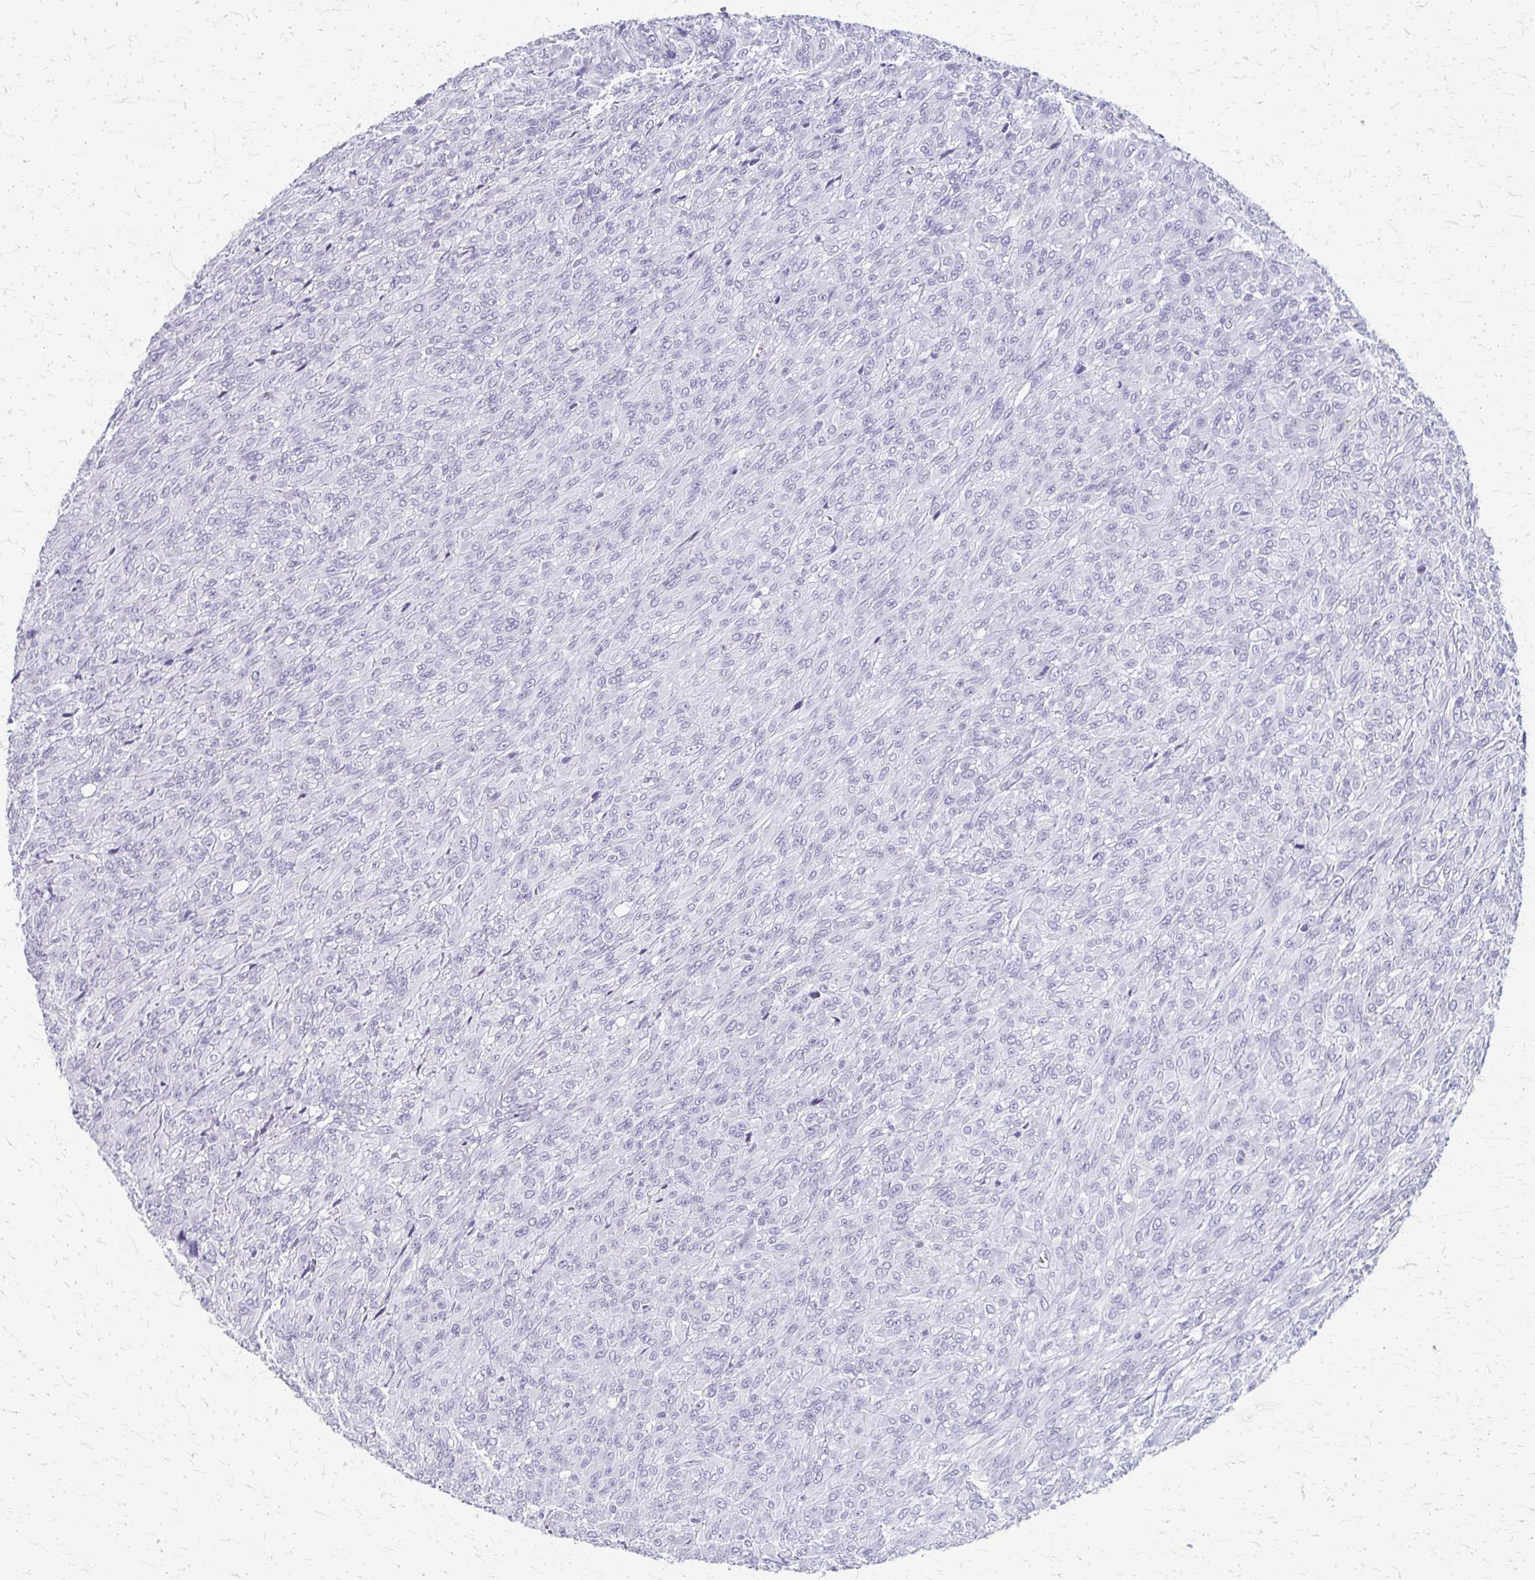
{"staining": {"intensity": "negative", "quantity": "none", "location": "none"}, "tissue": "renal cancer", "cell_type": "Tumor cells", "image_type": "cancer", "snomed": [{"axis": "morphology", "description": "Adenocarcinoma, NOS"}, {"axis": "topography", "description": "Kidney"}], "caption": "Renal cancer stained for a protein using immunohistochemistry exhibits no staining tumor cells.", "gene": "CYB5A", "patient": {"sex": "male", "age": 58}}